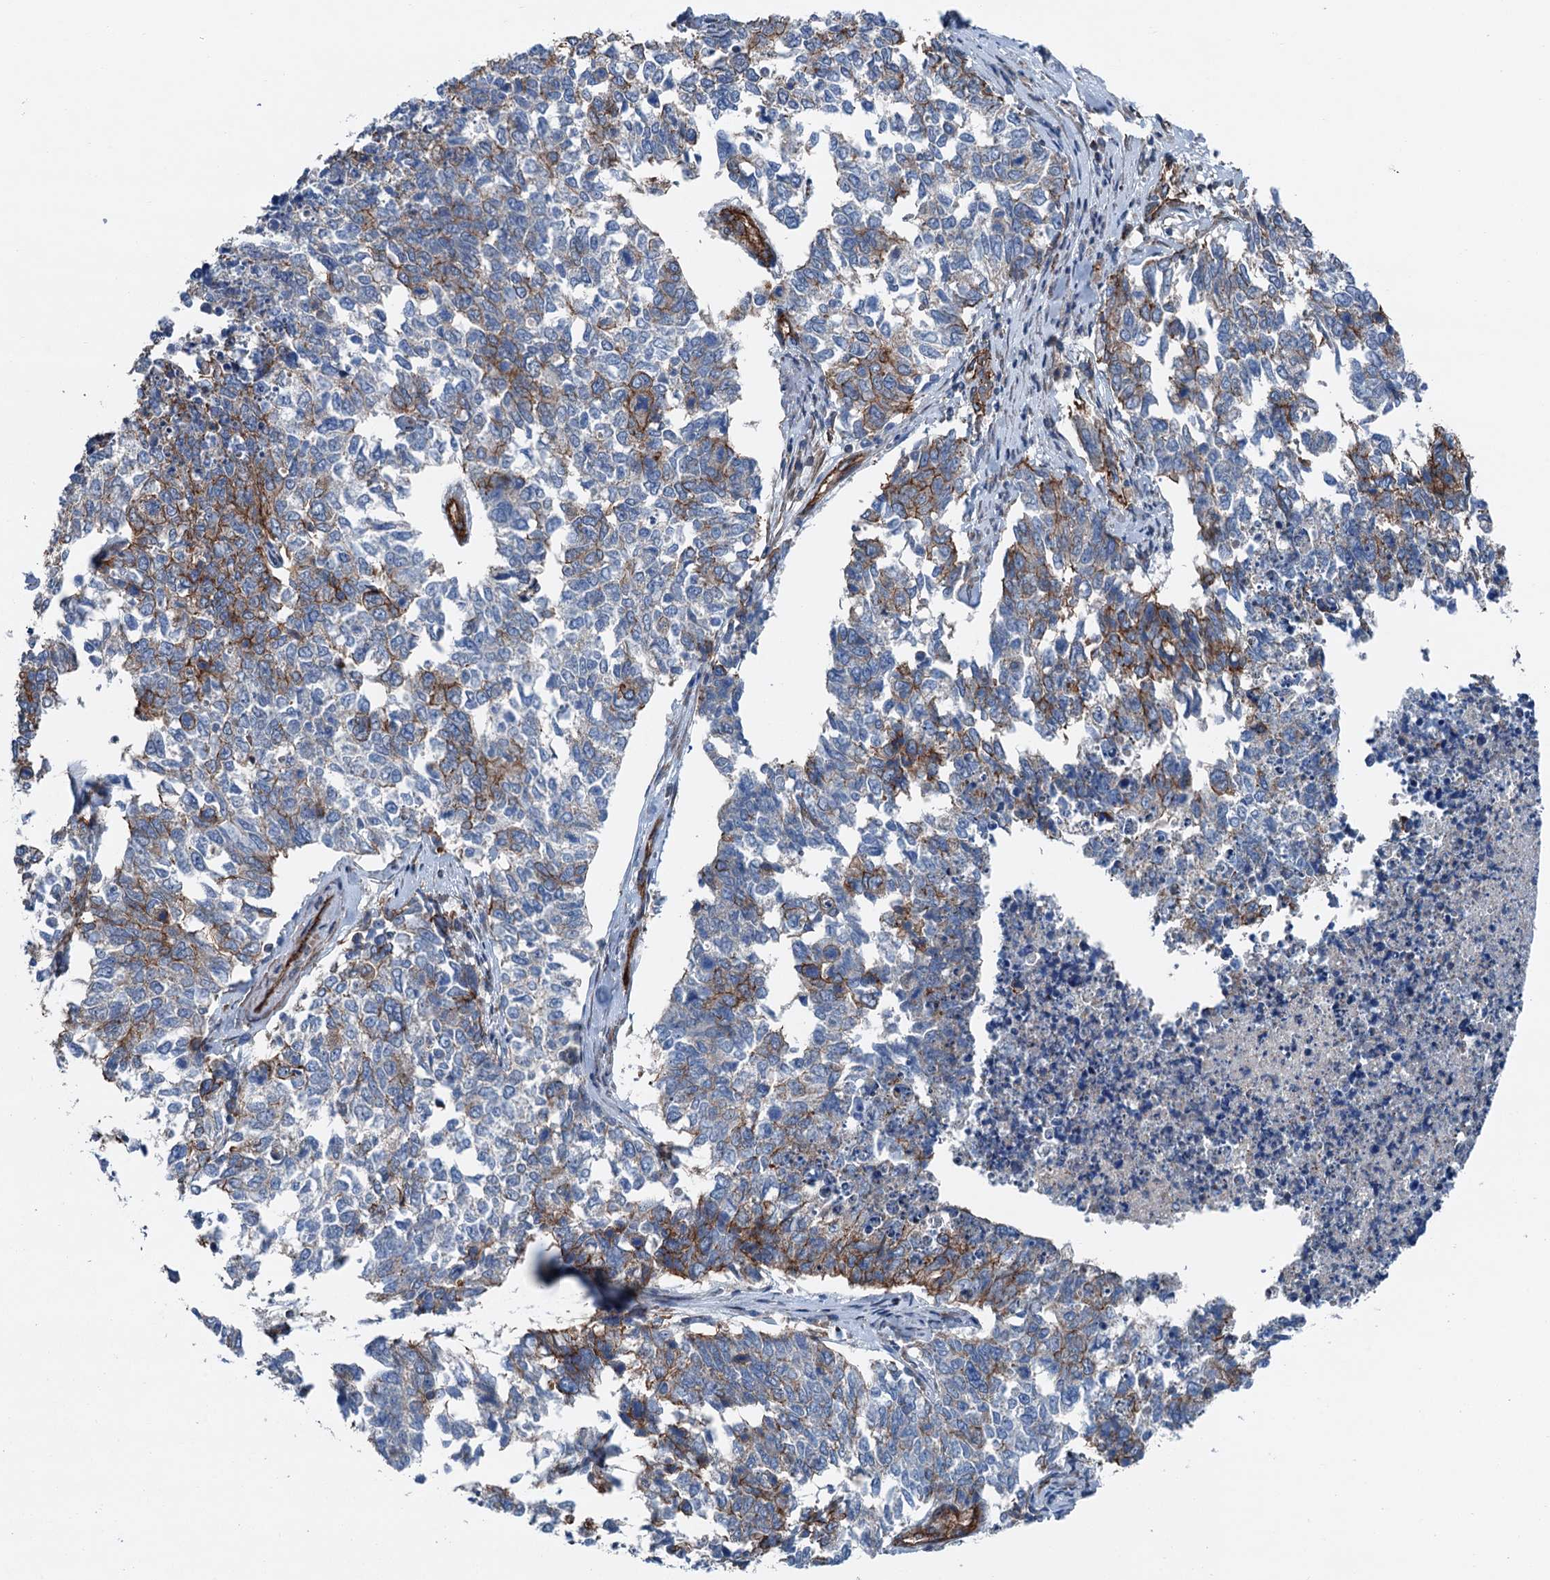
{"staining": {"intensity": "moderate", "quantity": "<25%", "location": "cytoplasmic/membranous"}, "tissue": "cervical cancer", "cell_type": "Tumor cells", "image_type": "cancer", "snomed": [{"axis": "morphology", "description": "Squamous cell carcinoma, NOS"}, {"axis": "topography", "description": "Cervix"}], "caption": "IHC (DAB) staining of human cervical squamous cell carcinoma demonstrates moderate cytoplasmic/membranous protein positivity in approximately <25% of tumor cells. (Brightfield microscopy of DAB IHC at high magnification).", "gene": "NMRAL1", "patient": {"sex": "female", "age": 63}}